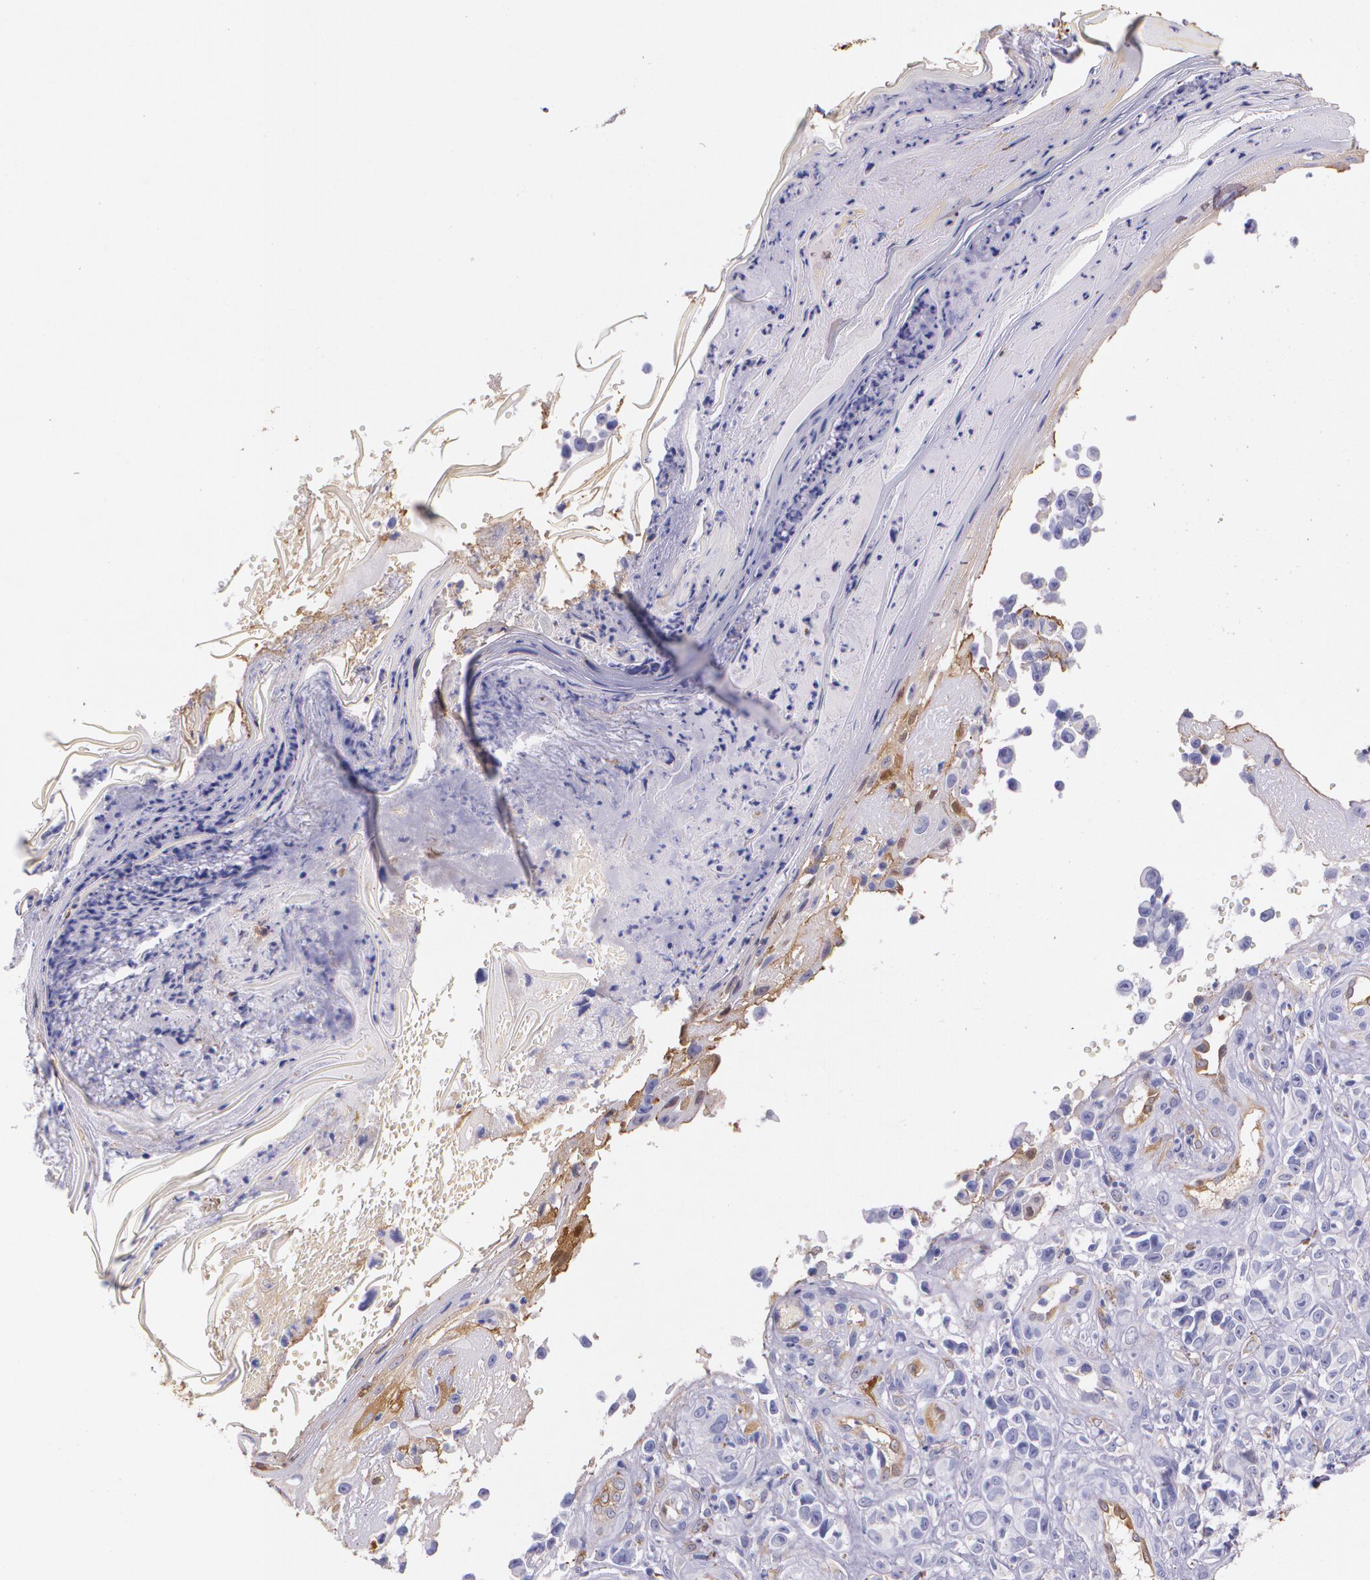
{"staining": {"intensity": "negative", "quantity": "none", "location": "none"}, "tissue": "melanoma", "cell_type": "Tumor cells", "image_type": "cancer", "snomed": [{"axis": "morphology", "description": "Malignant melanoma, NOS"}, {"axis": "topography", "description": "Skin"}], "caption": "High power microscopy histopathology image of an IHC micrograph of malignant melanoma, revealing no significant expression in tumor cells.", "gene": "MMP2", "patient": {"sex": "female", "age": 82}}